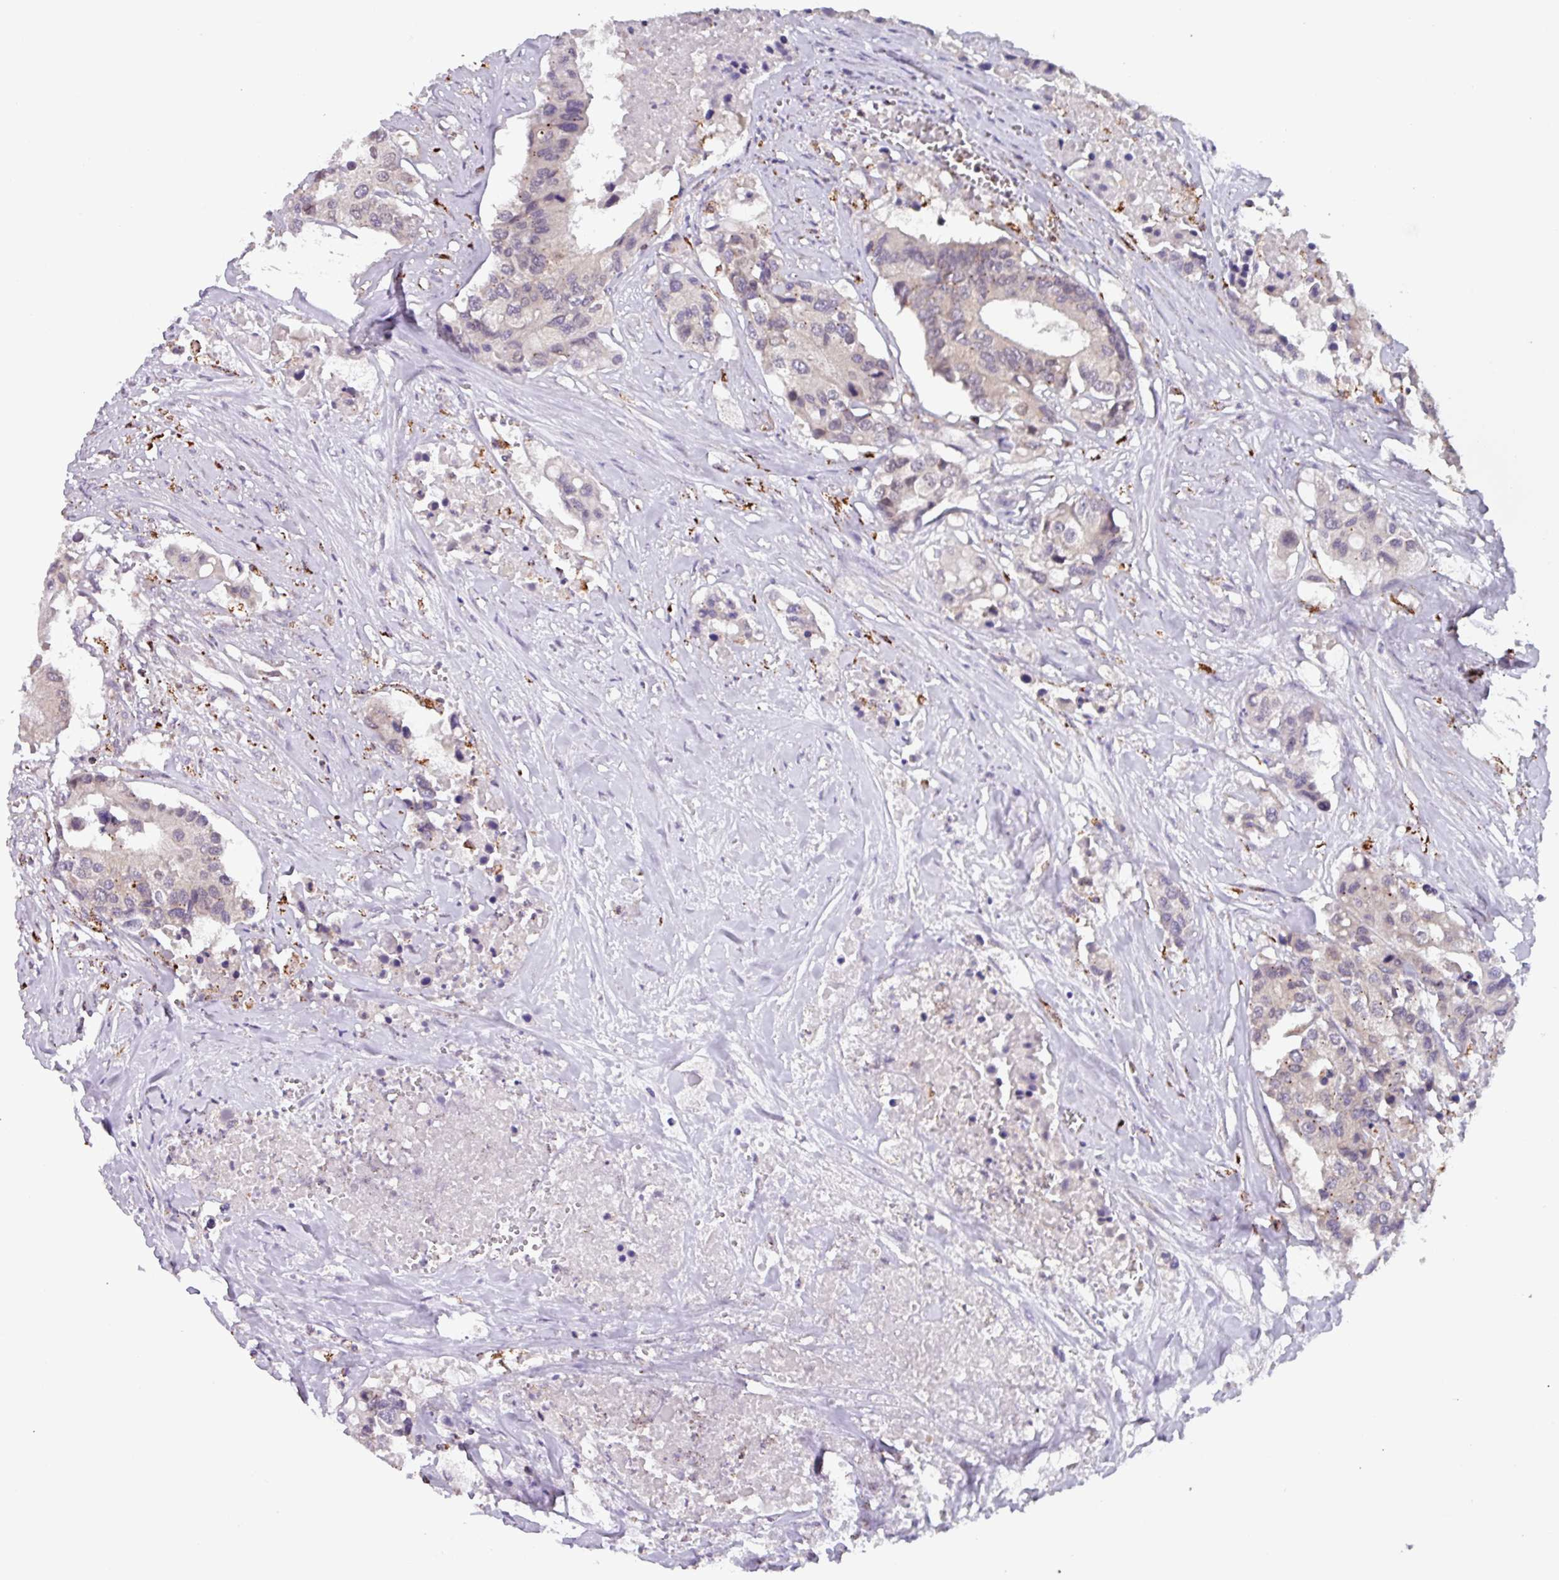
{"staining": {"intensity": "weak", "quantity": "<25%", "location": "cytoplasmic/membranous"}, "tissue": "colorectal cancer", "cell_type": "Tumor cells", "image_type": "cancer", "snomed": [{"axis": "morphology", "description": "Adenocarcinoma, NOS"}, {"axis": "topography", "description": "Colon"}], "caption": "IHC histopathology image of neoplastic tissue: colorectal cancer (adenocarcinoma) stained with DAB exhibits no significant protein staining in tumor cells.", "gene": "AKIRIN1", "patient": {"sex": "male", "age": 77}}